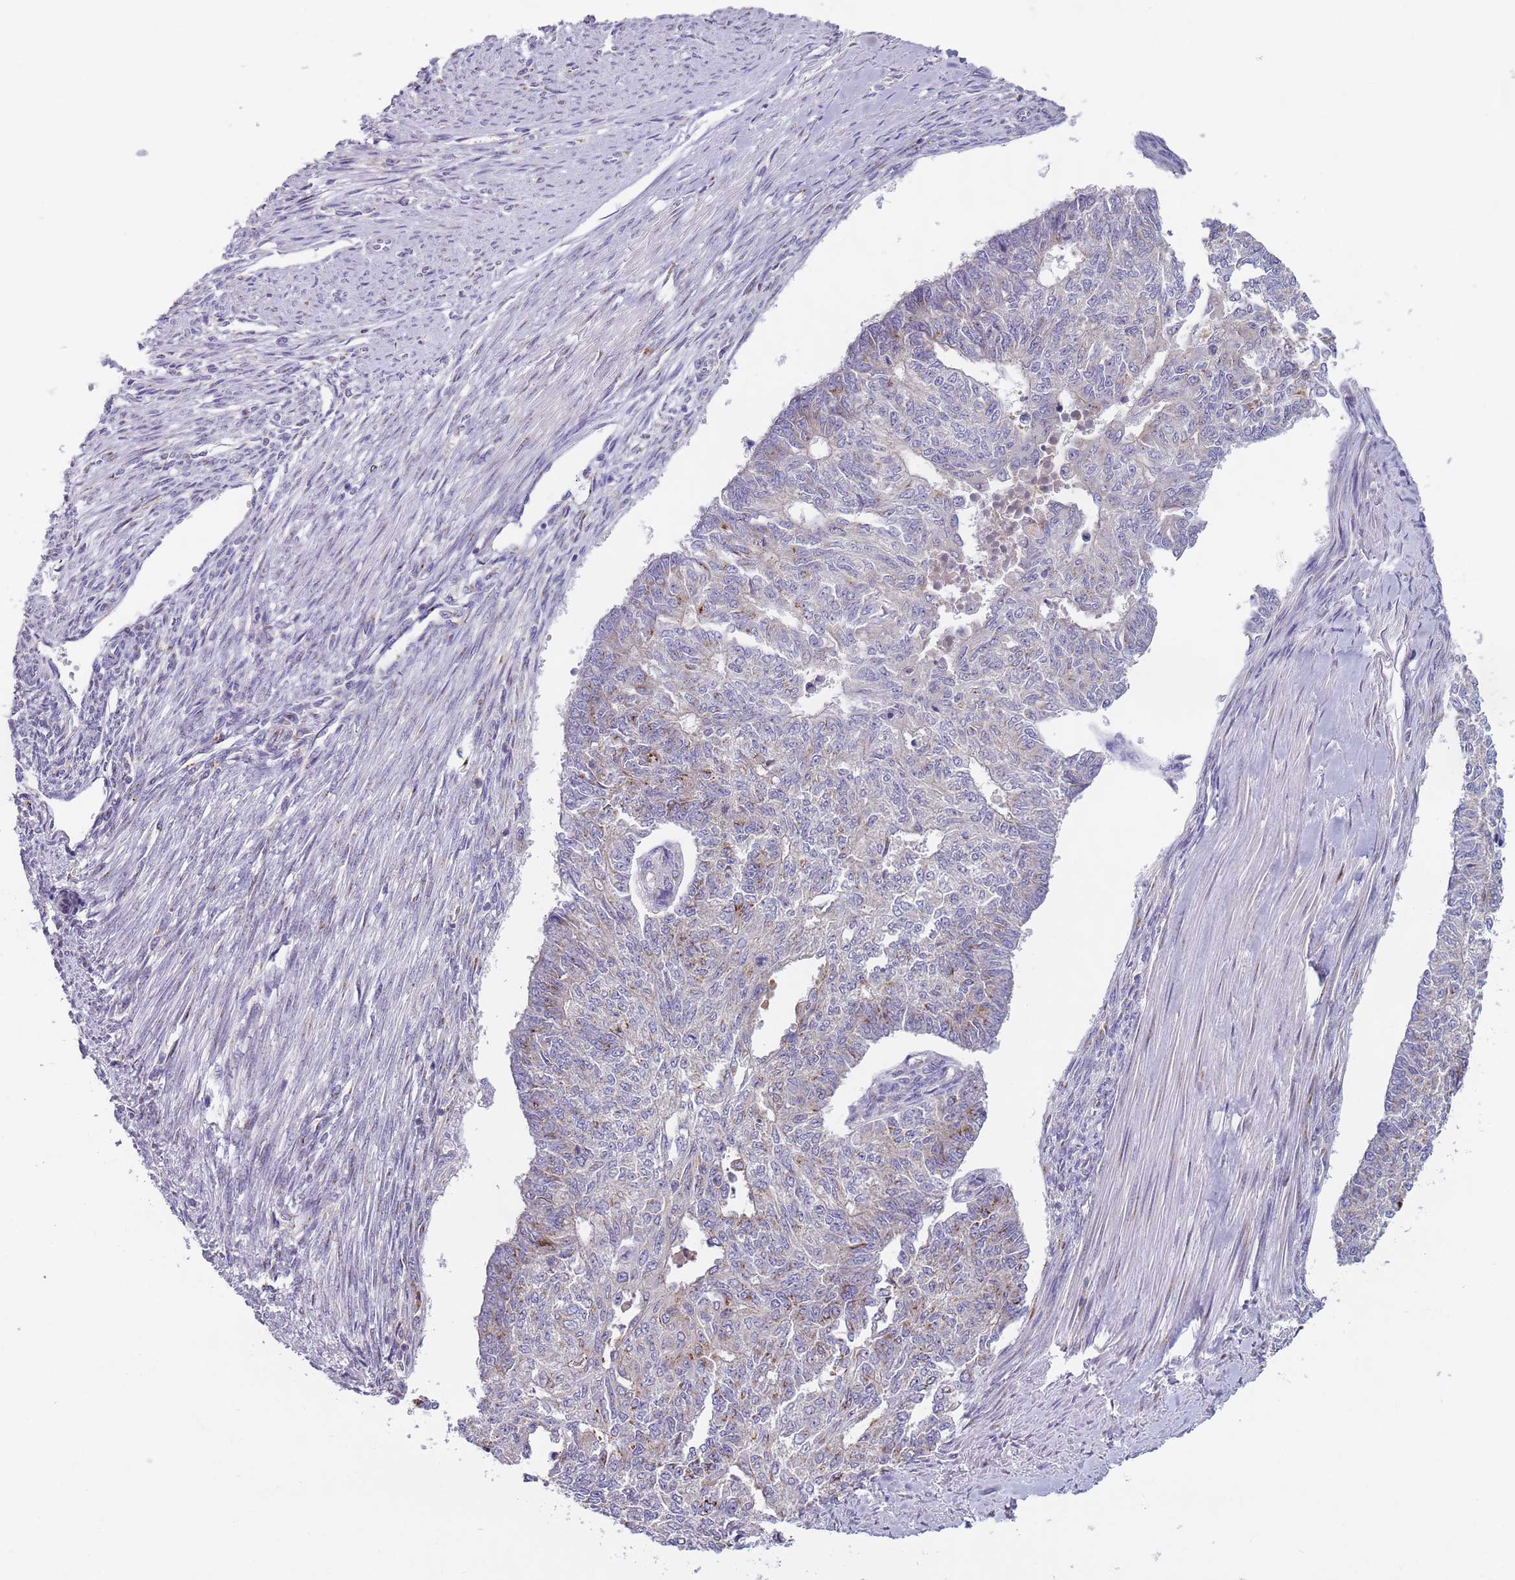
{"staining": {"intensity": "moderate", "quantity": "<25%", "location": "cytoplasmic/membranous"}, "tissue": "endometrial cancer", "cell_type": "Tumor cells", "image_type": "cancer", "snomed": [{"axis": "morphology", "description": "Adenocarcinoma, NOS"}, {"axis": "topography", "description": "Endometrium"}], "caption": "Immunohistochemistry (IHC) micrograph of neoplastic tissue: human endometrial cancer stained using IHC exhibits low levels of moderate protein expression localized specifically in the cytoplasmic/membranous of tumor cells, appearing as a cytoplasmic/membranous brown color.", "gene": "AKTIP", "patient": {"sex": "female", "age": 32}}